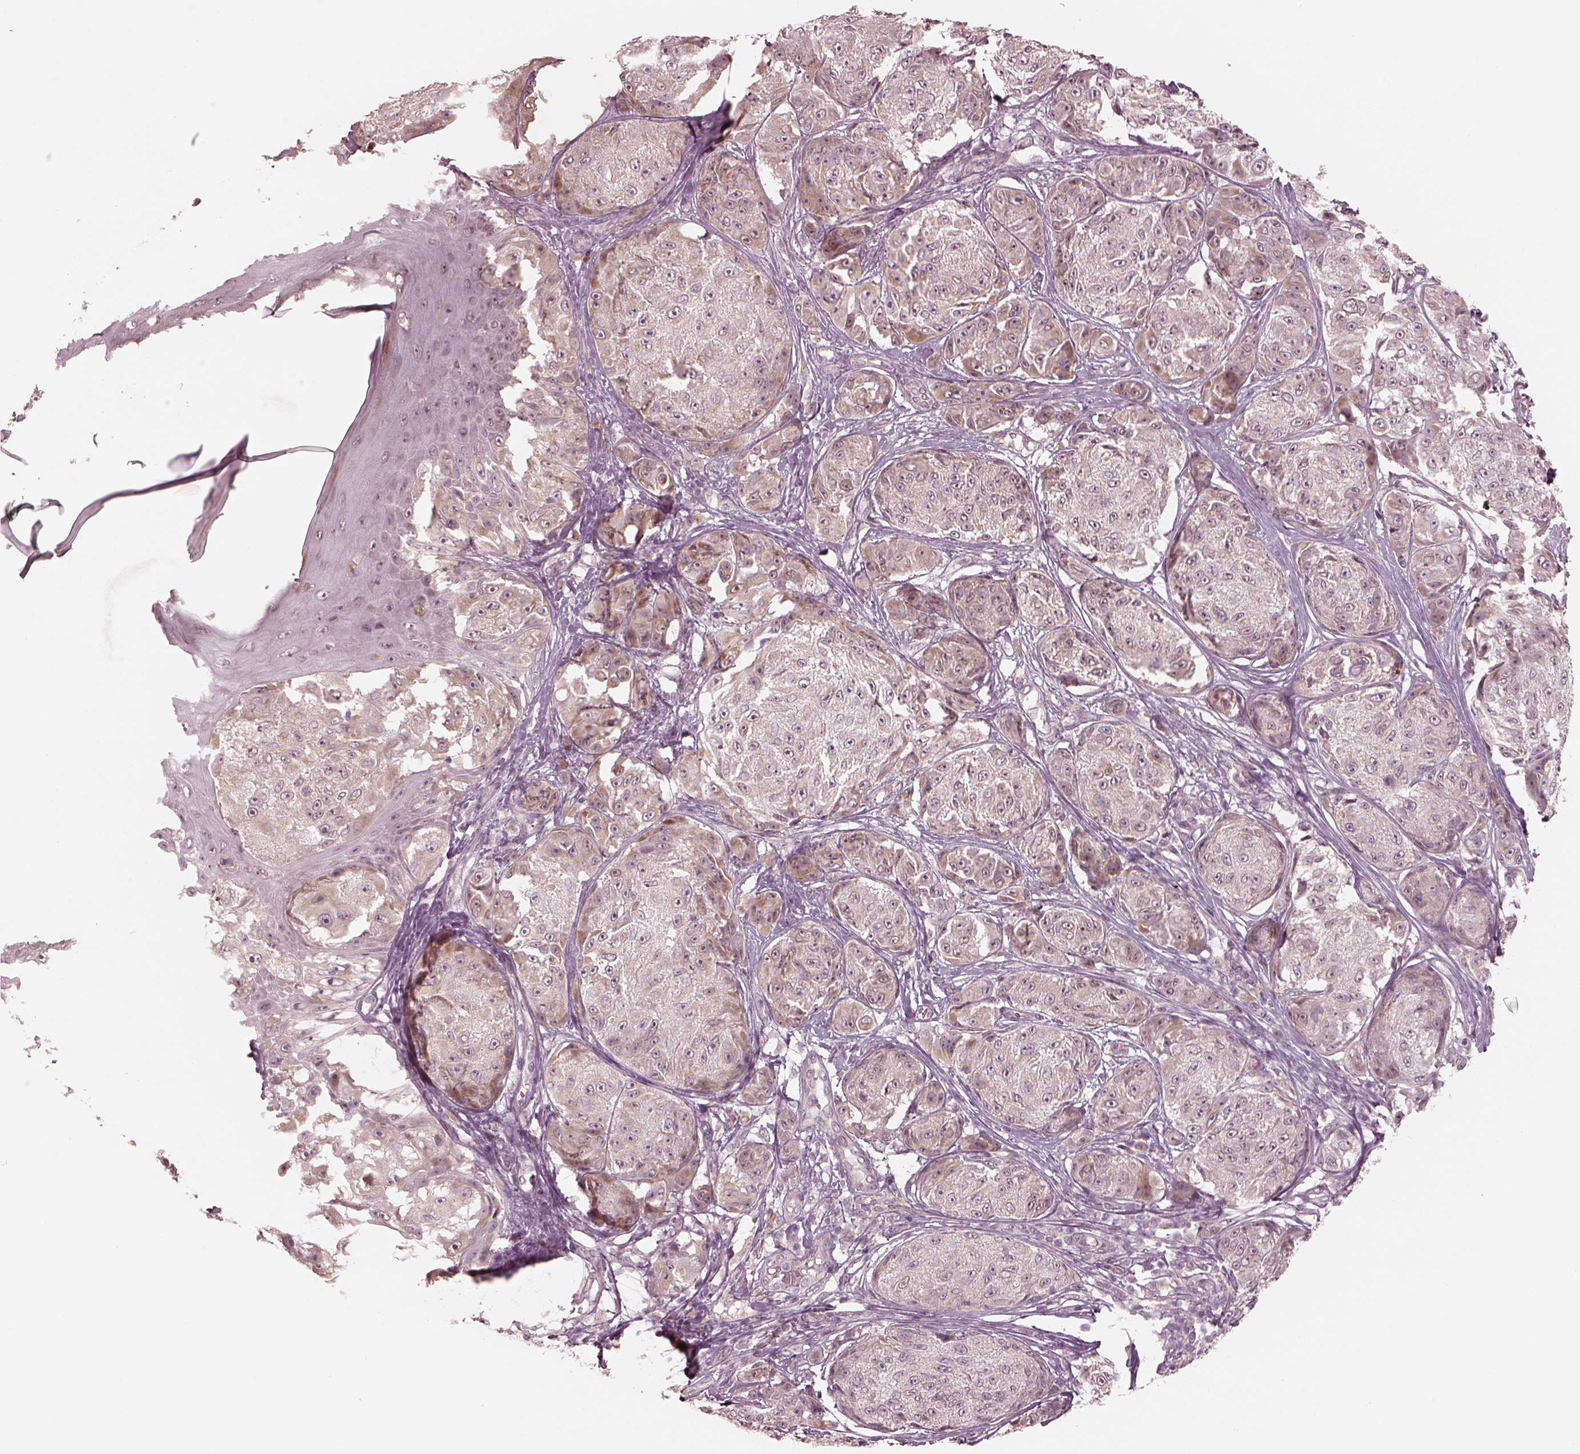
{"staining": {"intensity": "weak", "quantity": "<25%", "location": "cytoplasmic/membranous"}, "tissue": "melanoma", "cell_type": "Tumor cells", "image_type": "cancer", "snomed": [{"axis": "morphology", "description": "Malignant melanoma, NOS"}, {"axis": "topography", "description": "Skin"}], "caption": "Immunohistochemistry (IHC) image of human malignant melanoma stained for a protein (brown), which shows no positivity in tumor cells.", "gene": "IQCB1", "patient": {"sex": "male", "age": 61}}